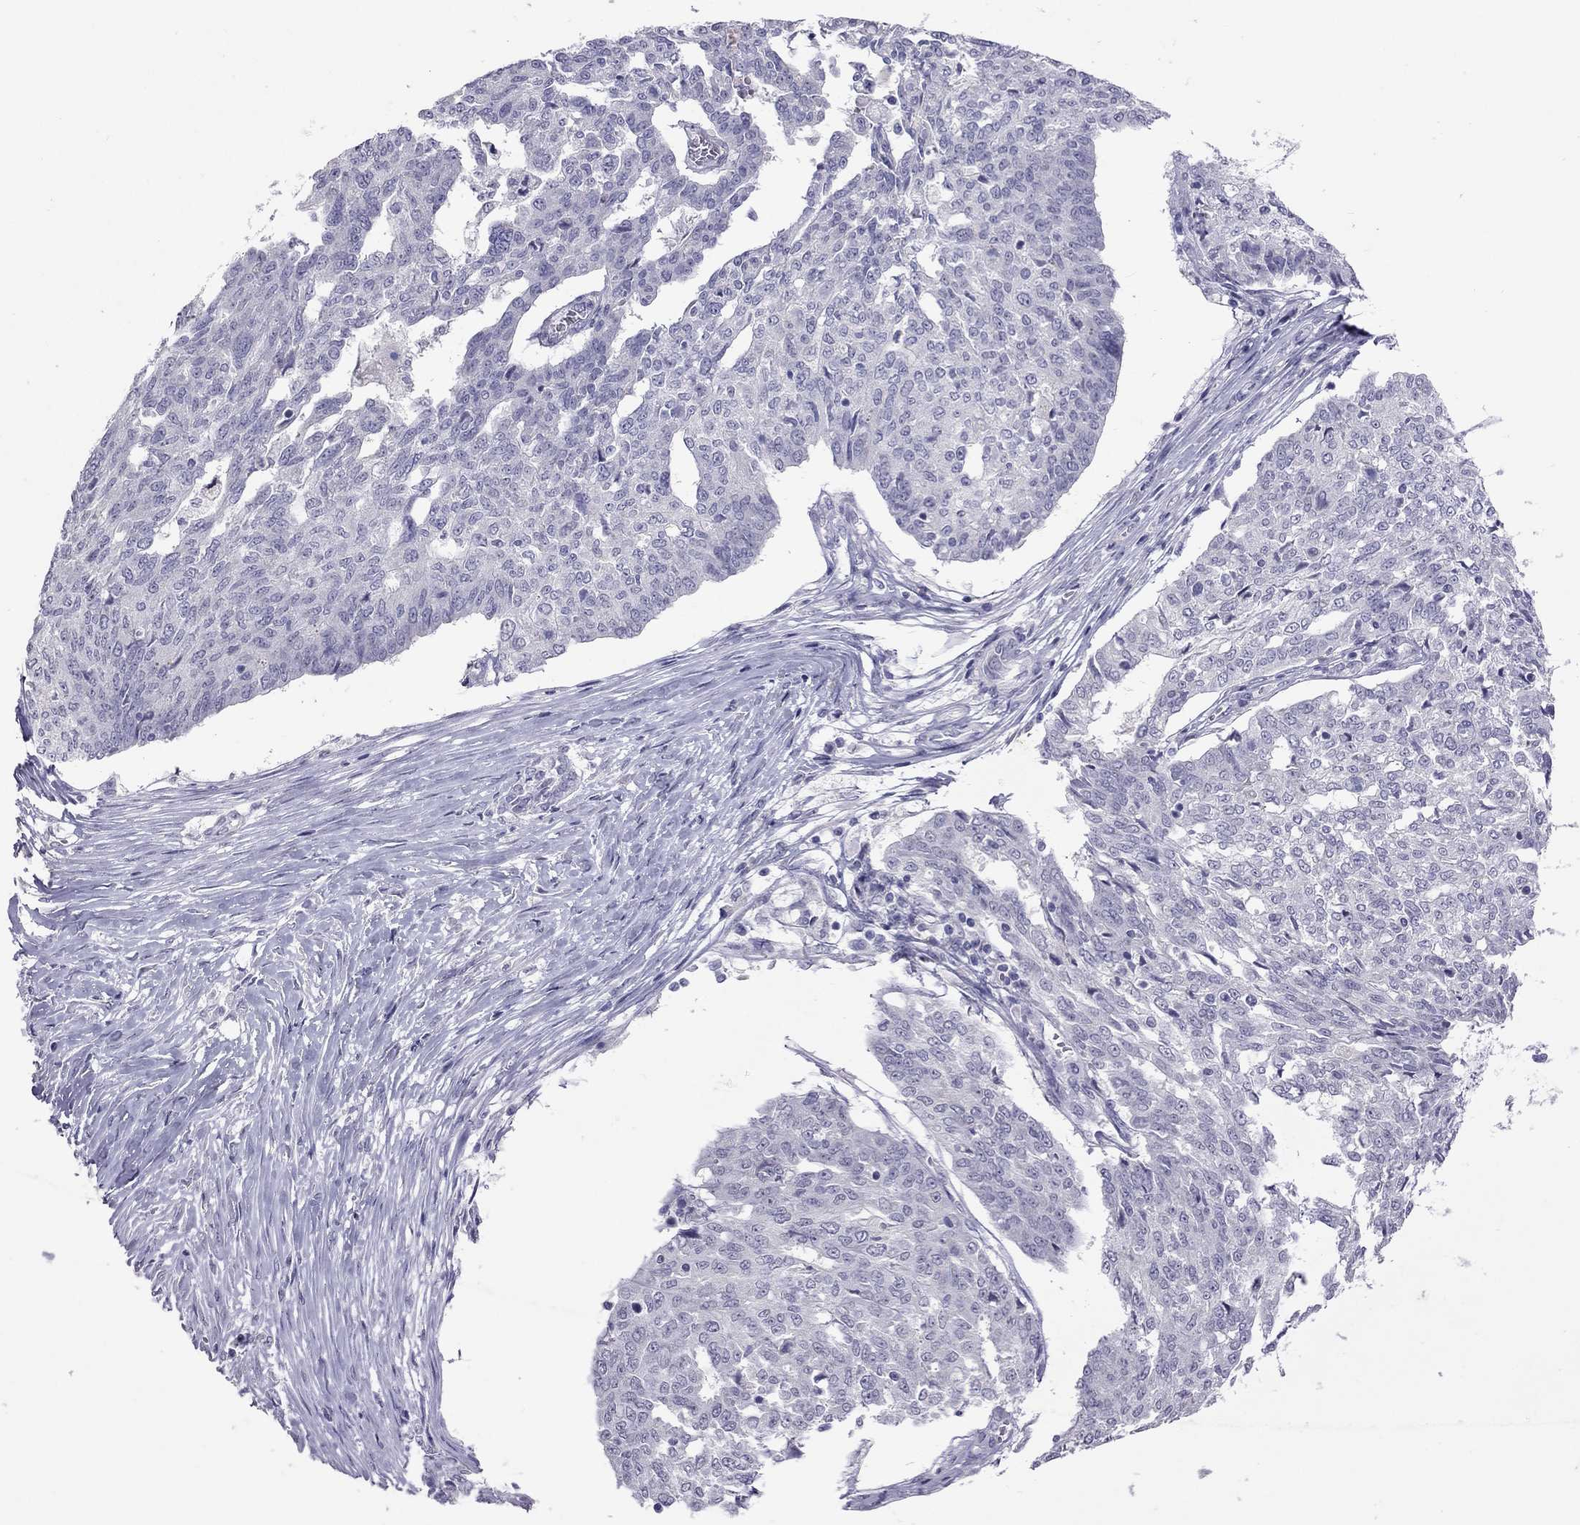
{"staining": {"intensity": "negative", "quantity": "none", "location": "none"}, "tissue": "ovarian cancer", "cell_type": "Tumor cells", "image_type": "cancer", "snomed": [{"axis": "morphology", "description": "Cystadenocarcinoma, serous, NOS"}, {"axis": "topography", "description": "Ovary"}], "caption": "This is a histopathology image of immunohistochemistry staining of serous cystadenocarcinoma (ovarian), which shows no positivity in tumor cells.", "gene": "SLAMF1", "patient": {"sex": "female", "age": 67}}